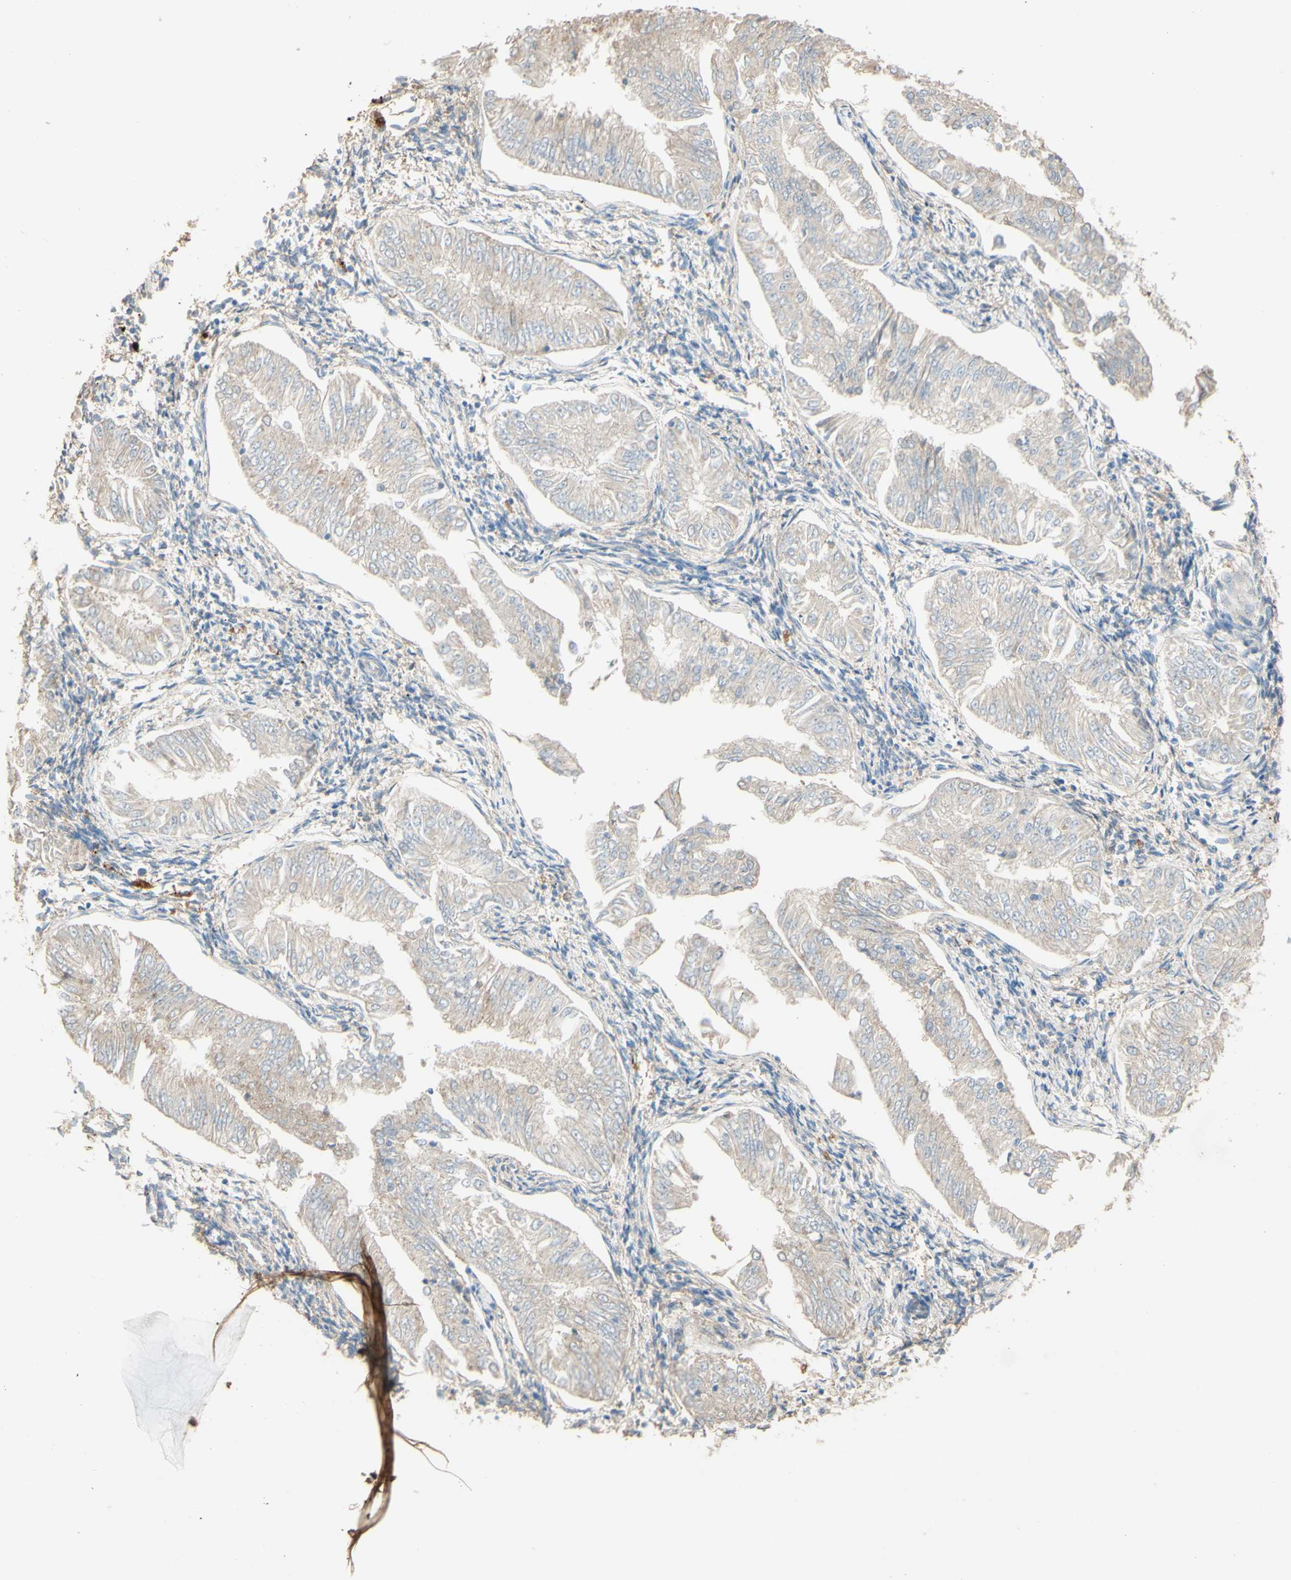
{"staining": {"intensity": "negative", "quantity": "none", "location": "none"}, "tissue": "endometrial cancer", "cell_type": "Tumor cells", "image_type": "cancer", "snomed": [{"axis": "morphology", "description": "Adenocarcinoma, NOS"}, {"axis": "topography", "description": "Endometrium"}], "caption": "Protein analysis of adenocarcinoma (endometrial) displays no significant positivity in tumor cells.", "gene": "DKK3", "patient": {"sex": "female", "age": 53}}